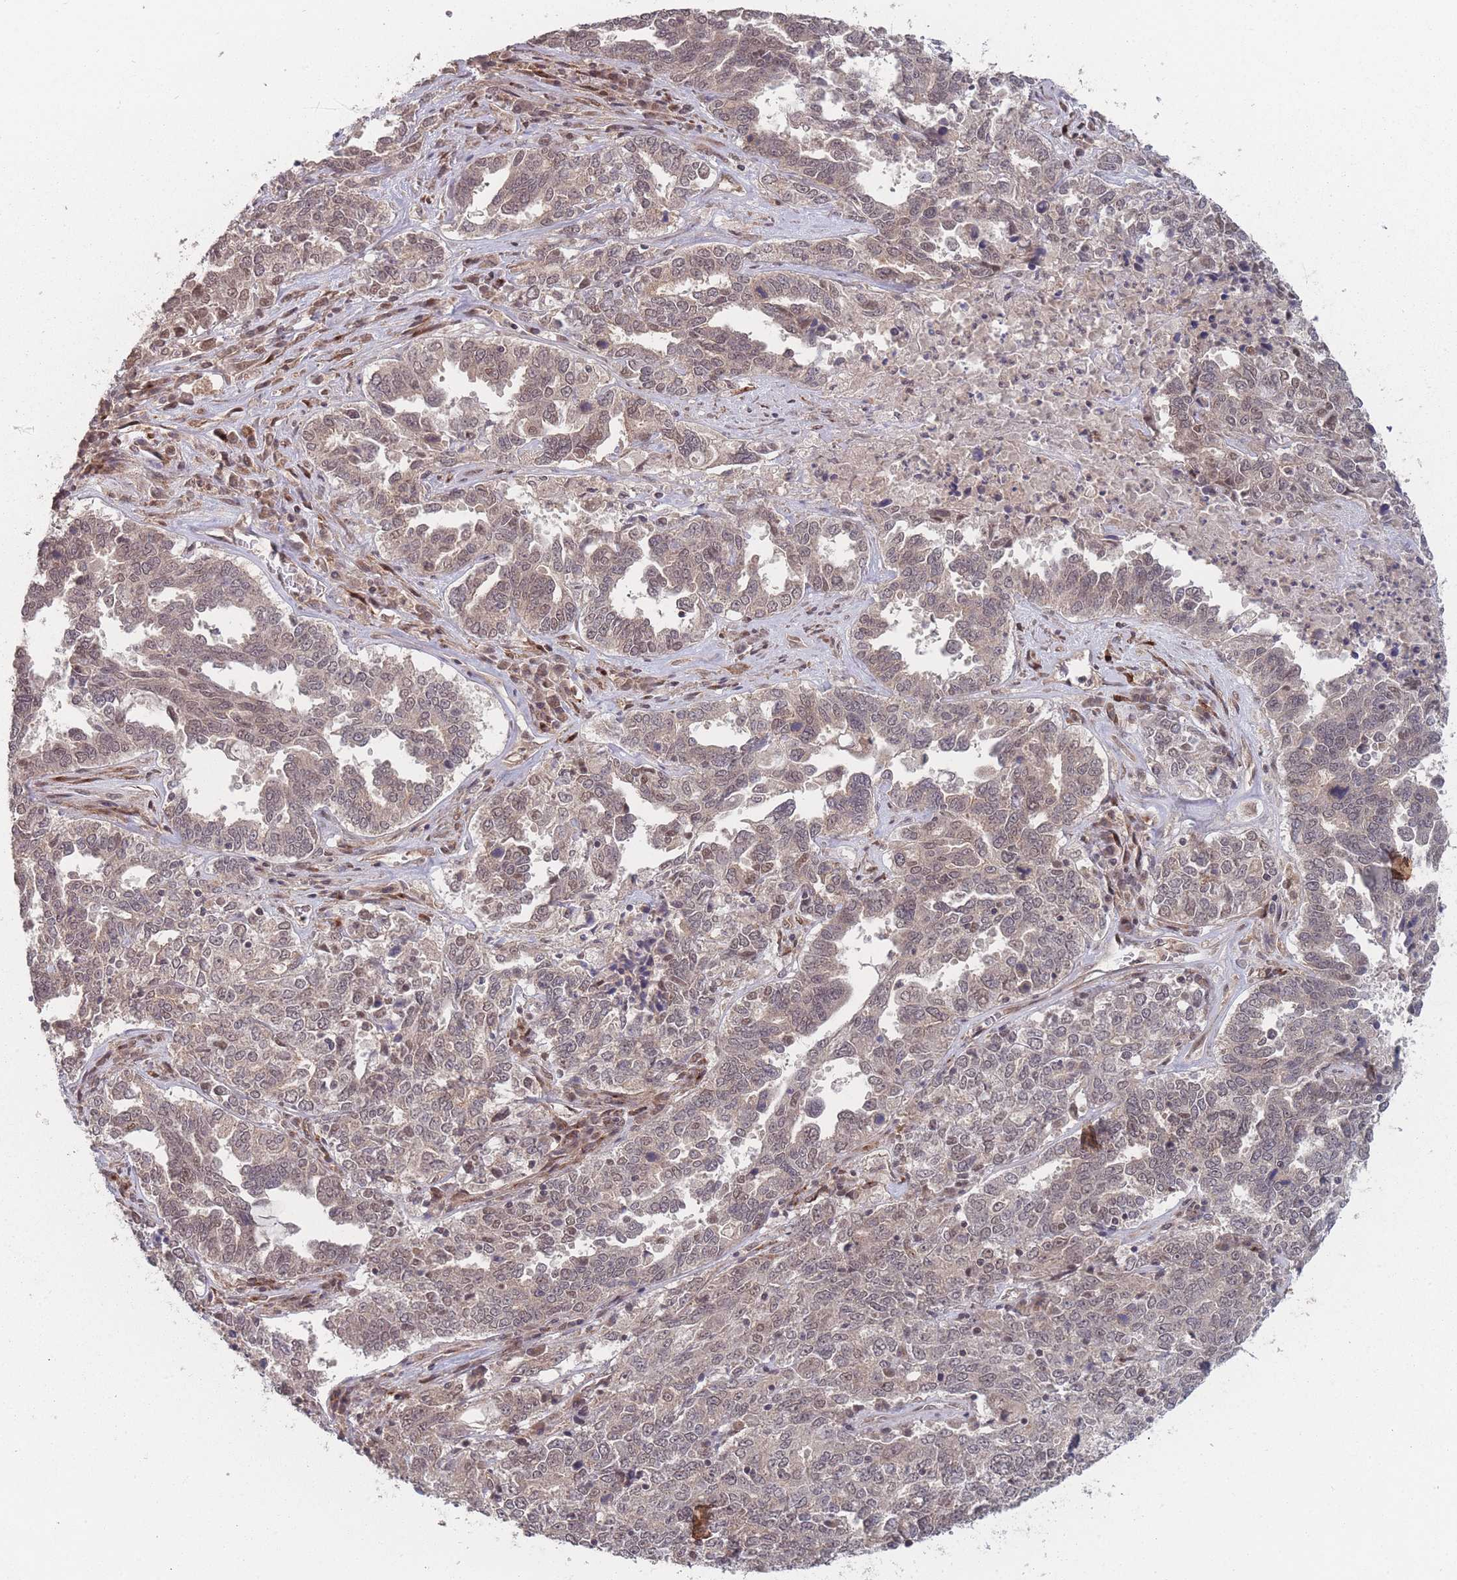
{"staining": {"intensity": "weak", "quantity": ">75%", "location": "nuclear"}, "tissue": "ovarian cancer", "cell_type": "Tumor cells", "image_type": "cancer", "snomed": [{"axis": "morphology", "description": "Carcinoma, endometroid"}, {"axis": "topography", "description": "Ovary"}], "caption": "Protein analysis of ovarian endometroid carcinoma tissue reveals weak nuclear positivity in about >75% of tumor cells.", "gene": "CNTRL", "patient": {"sex": "female", "age": 62}}